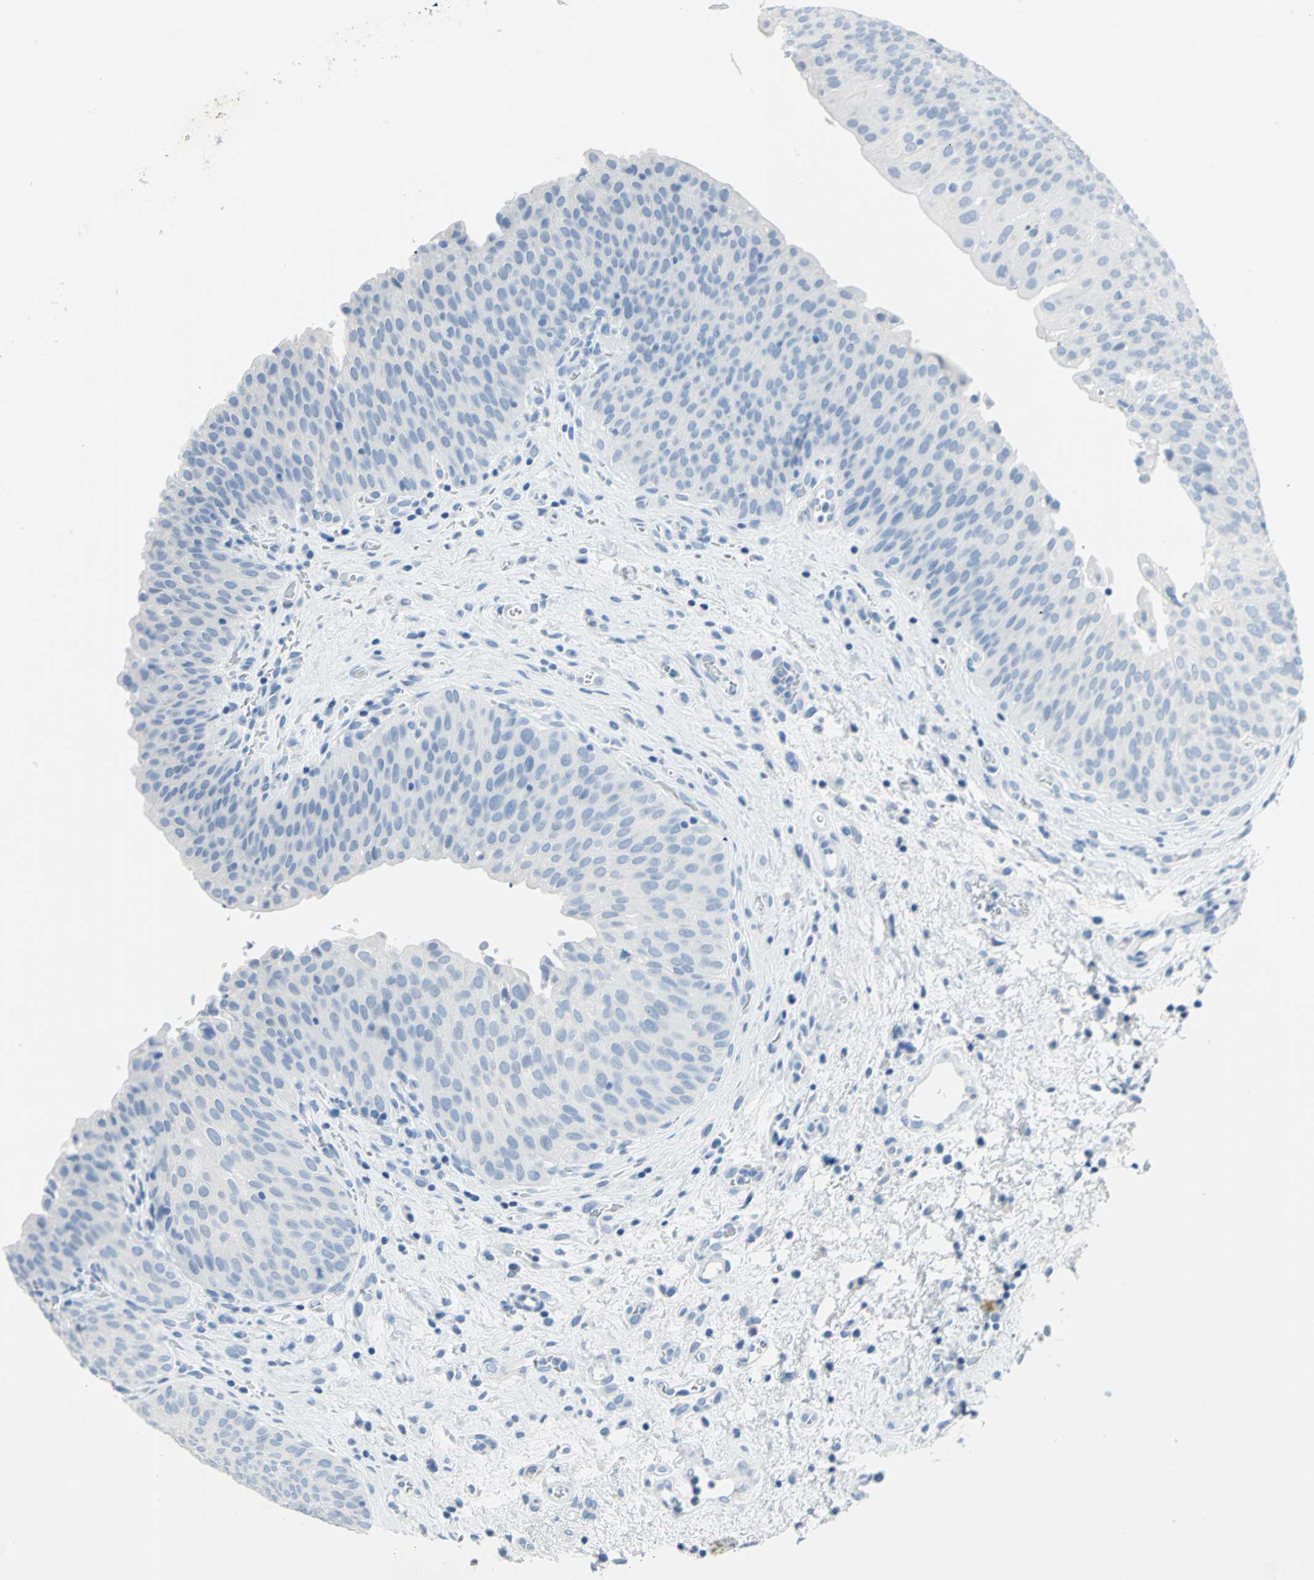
{"staining": {"intensity": "negative", "quantity": "none", "location": "none"}, "tissue": "urinary bladder", "cell_type": "Urothelial cells", "image_type": "normal", "snomed": [{"axis": "morphology", "description": "Normal tissue, NOS"}, {"axis": "morphology", "description": "Dysplasia, NOS"}, {"axis": "topography", "description": "Urinary bladder"}], "caption": "Protein analysis of unremarkable urinary bladder shows no significant expression in urothelial cells. The staining is performed using DAB (3,3'-diaminobenzidine) brown chromogen with nuclei counter-stained in using hematoxylin.", "gene": "PKLR", "patient": {"sex": "male", "age": 35}}